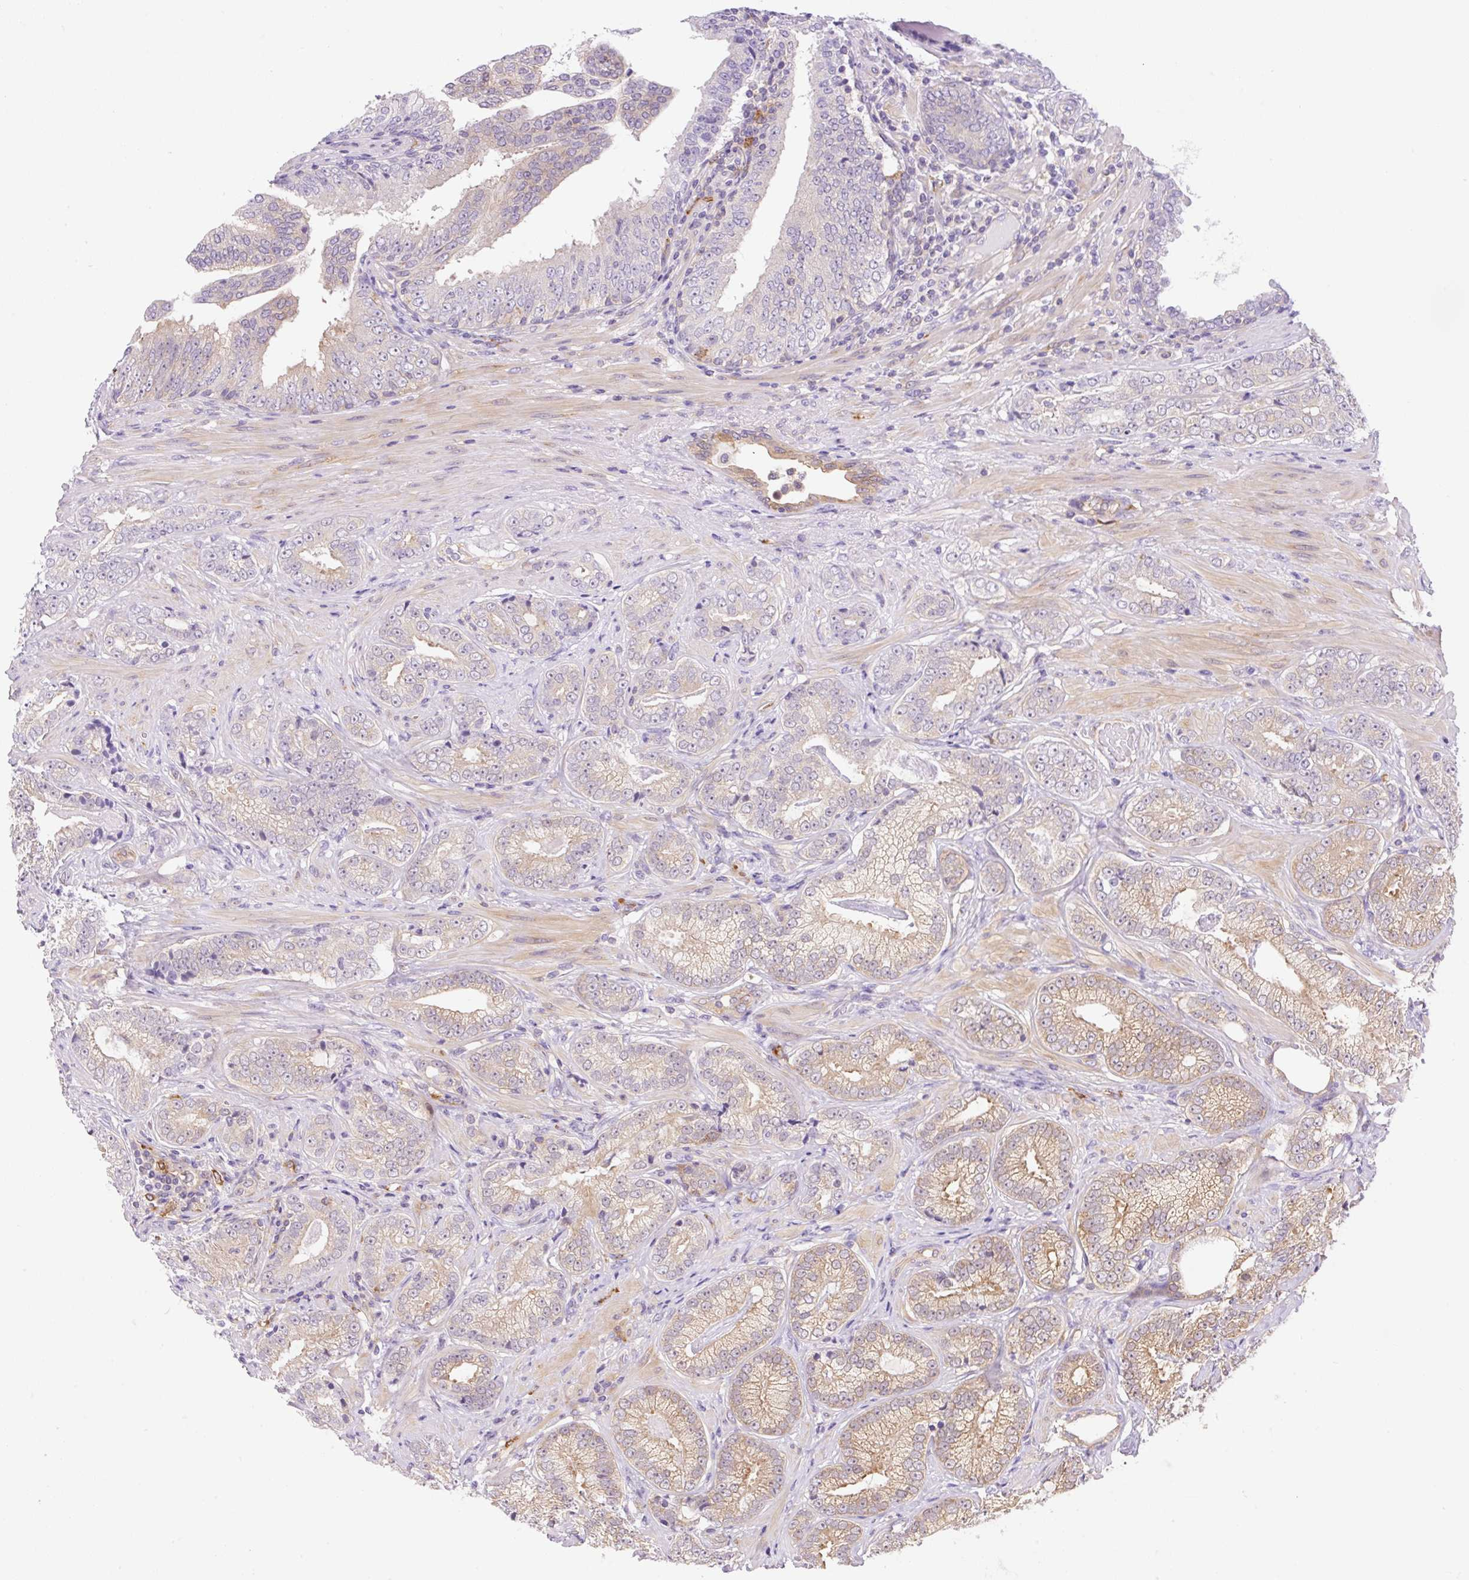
{"staining": {"intensity": "moderate", "quantity": "25%-75%", "location": "cytoplasmic/membranous"}, "tissue": "prostate cancer", "cell_type": "Tumor cells", "image_type": "cancer", "snomed": [{"axis": "morphology", "description": "Adenocarcinoma, Low grade"}, {"axis": "topography", "description": "Prostate"}], "caption": "Prostate cancer stained for a protein shows moderate cytoplasmic/membranous positivity in tumor cells.", "gene": "CAMK2B", "patient": {"sex": "male", "age": 61}}